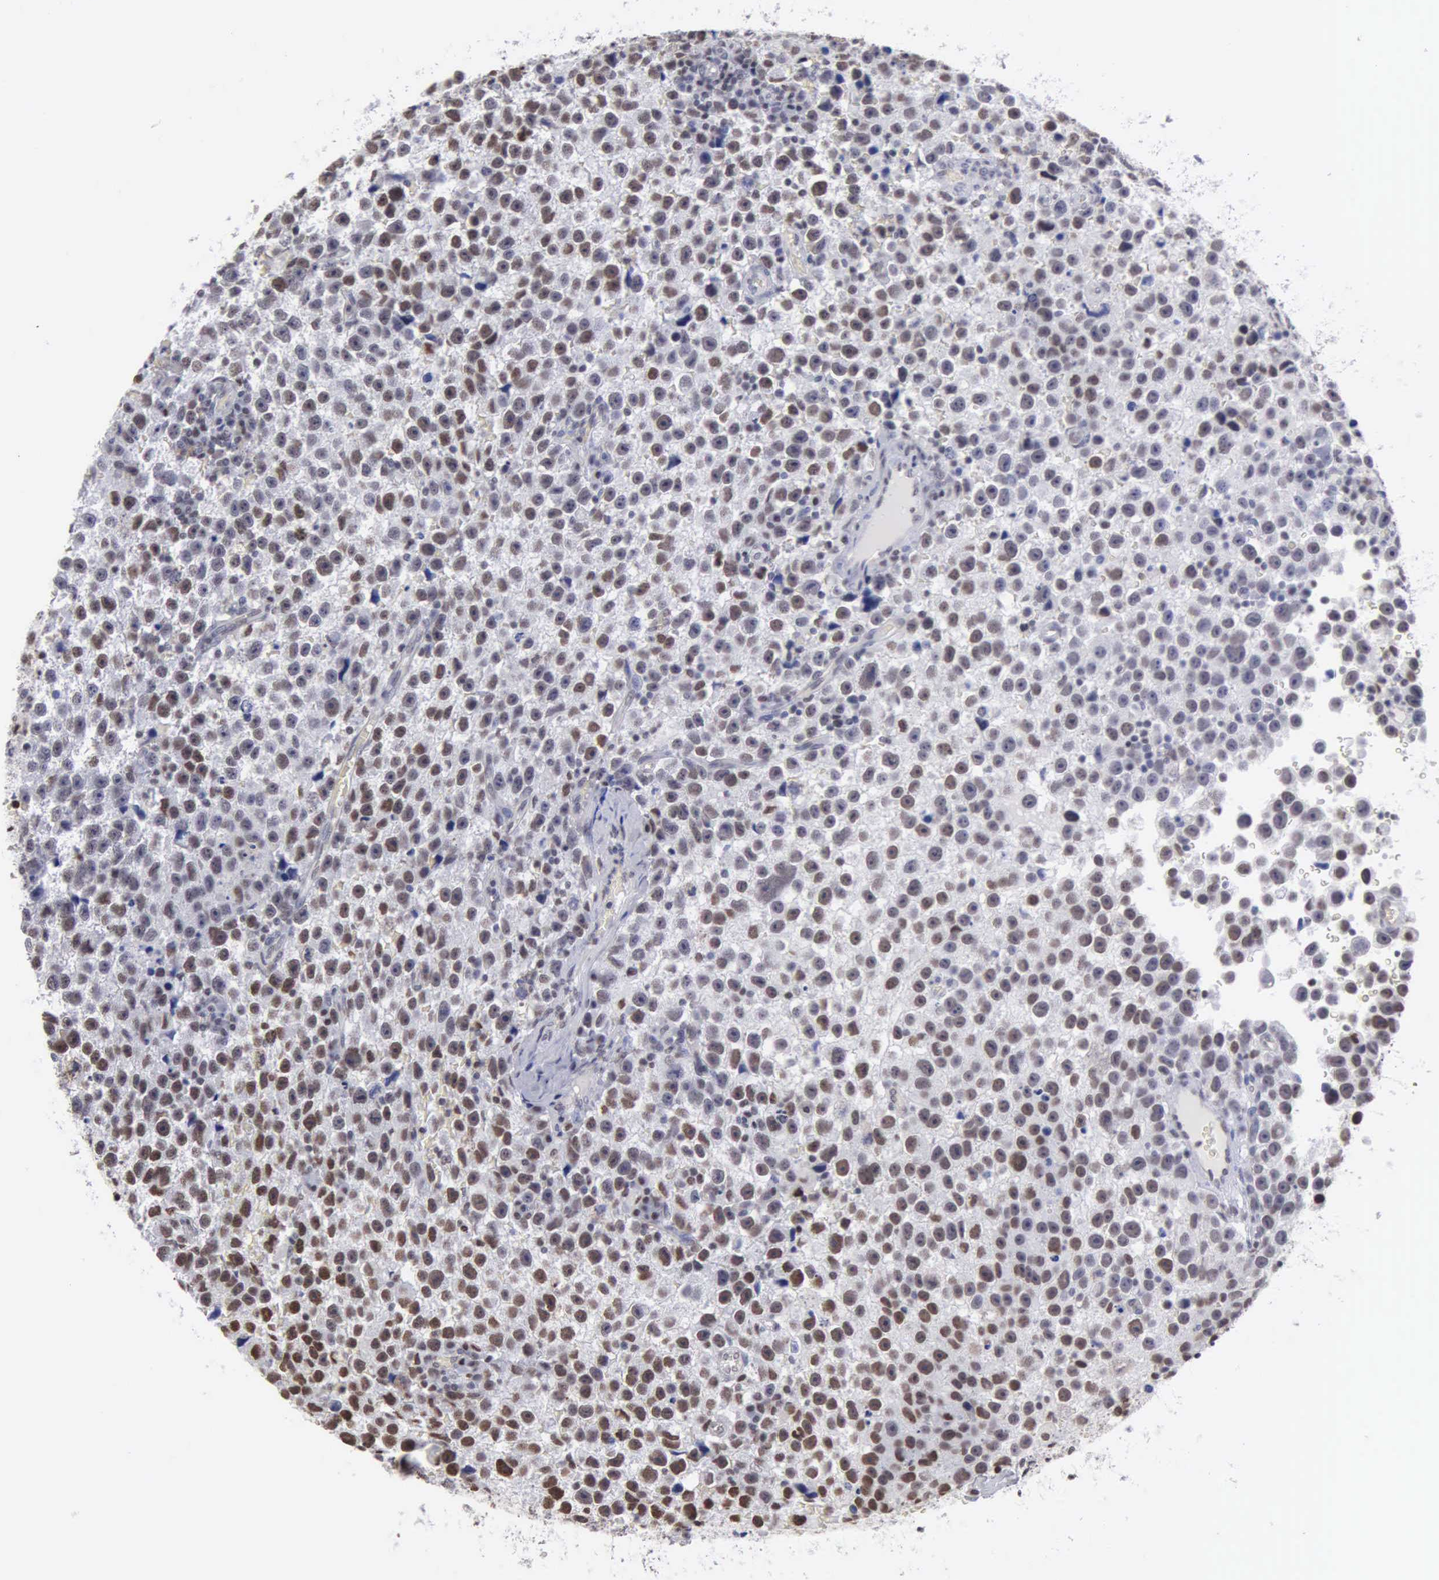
{"staining": {"intensity": "moderate", "quantity": "25%-75%", "location": "nuclear"}, "tissue": "testis cancer", "cell_type": "Tumor cells", "image_type": "cancer", "snomed": [{"axis": "morphology", "description": "Seminoma, NOS"}, {"axis": "topography", "description": "Testis"}], "caption": "Seminoma (testis) stained with DAB IHC demonstrates medium levels of moderate nuclear expression in about 25%-75% of tumor cells.", "gene": "CCNG1", "patient": {"sex": "male", "age": 33}}